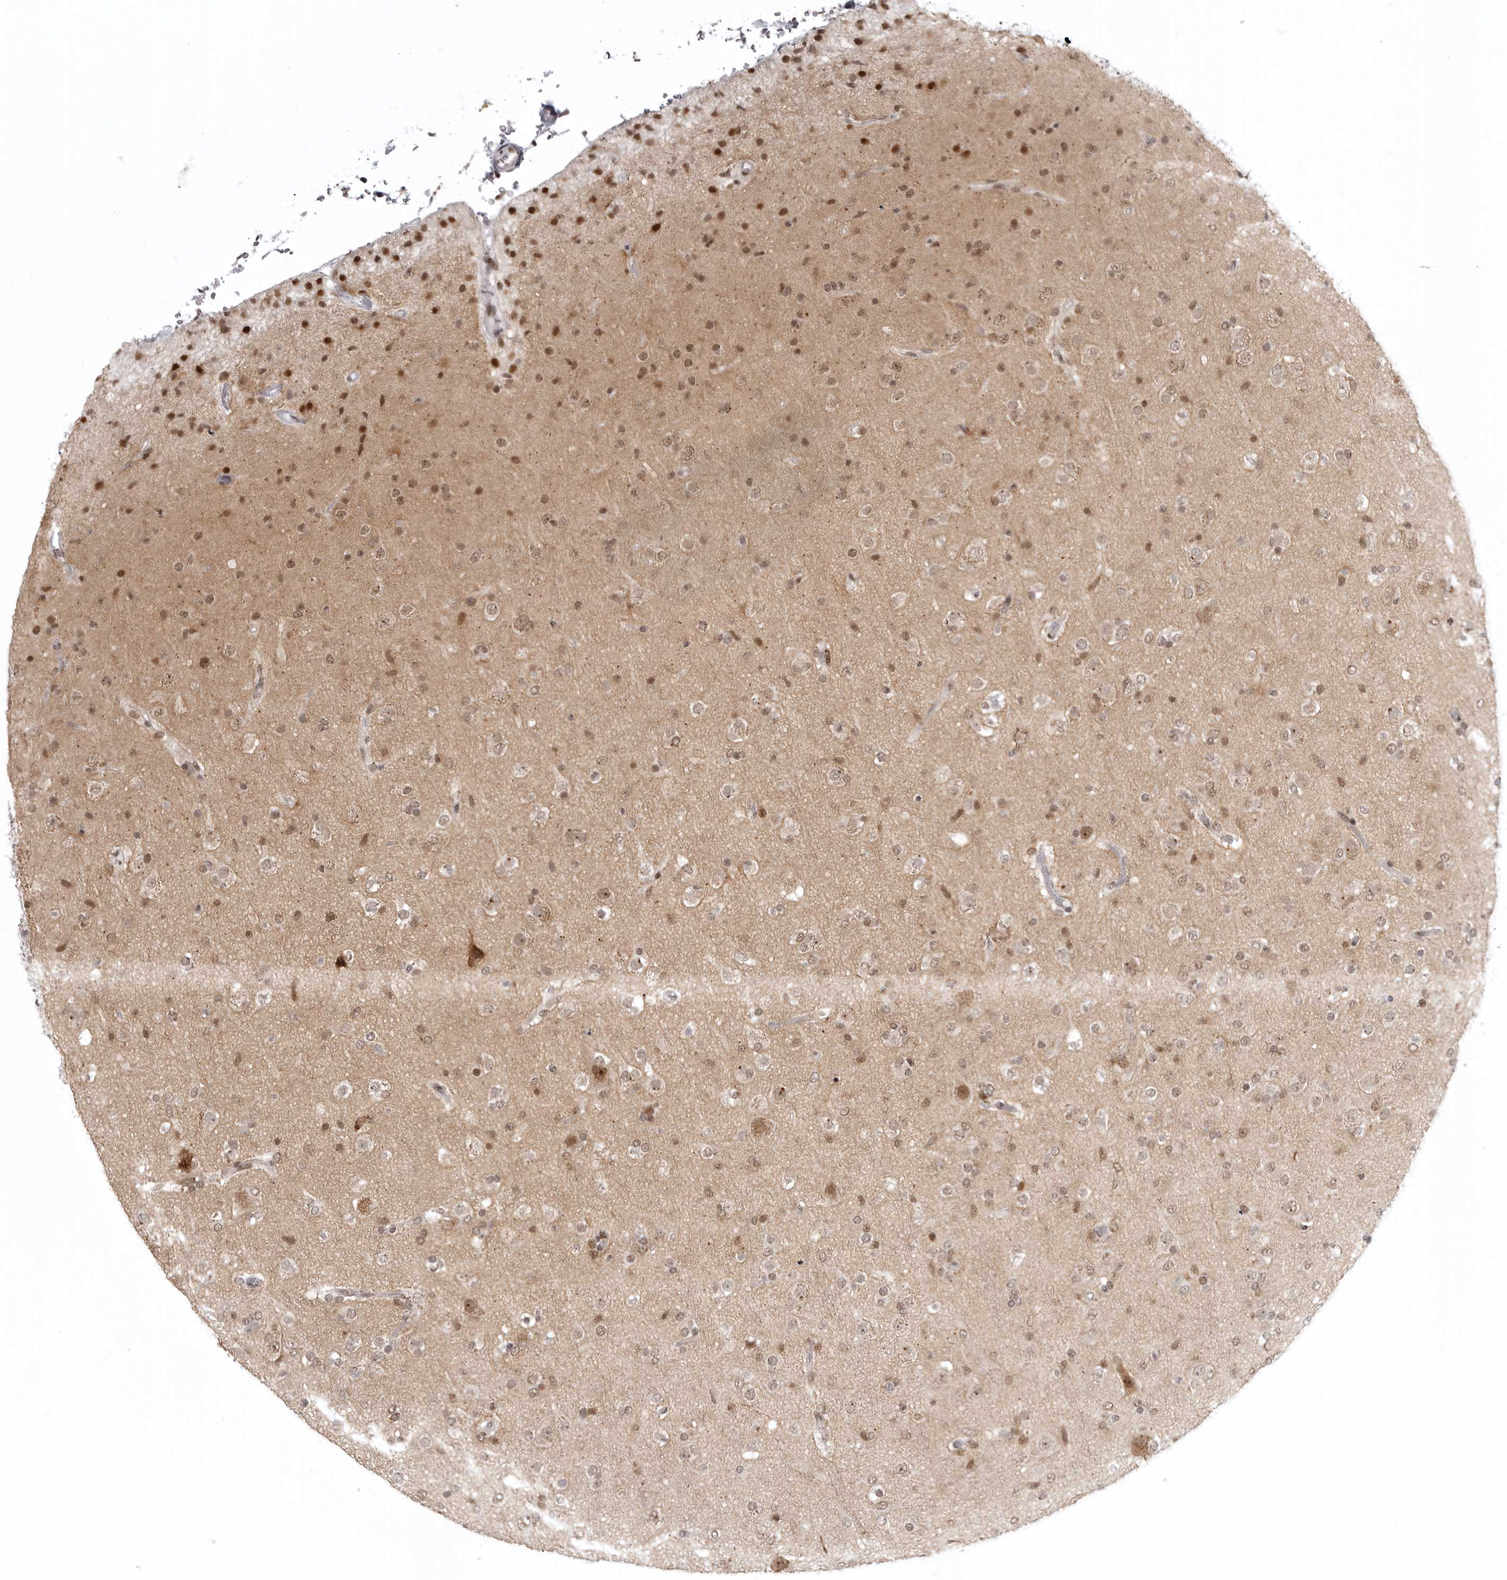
{"staining": {"intensity": "moderate", "quantity": "25%-75%", "location": "nuclear"}, "tissue": "glioma", "cell_type": "Tumor cells", "image_type": "cancer", "snomed": [{"axis": "morphology", "description": "Glioma, malignant, Low grade"}, {"axis": "topography", "description": "Brain"}], "caption": "The photomicrograph displays immunohistochemical staining of malignant glioma (low-grade). There is moderate nuclear positivity is seen in approximately 25%-75% of tumor cells. Using DAB (brown) and hematoxylin (blue) stains, captured at high magnification using brightfield microscopy.", "gene": "PRDM10", "patient": {"sex": "male", "age": 65}}